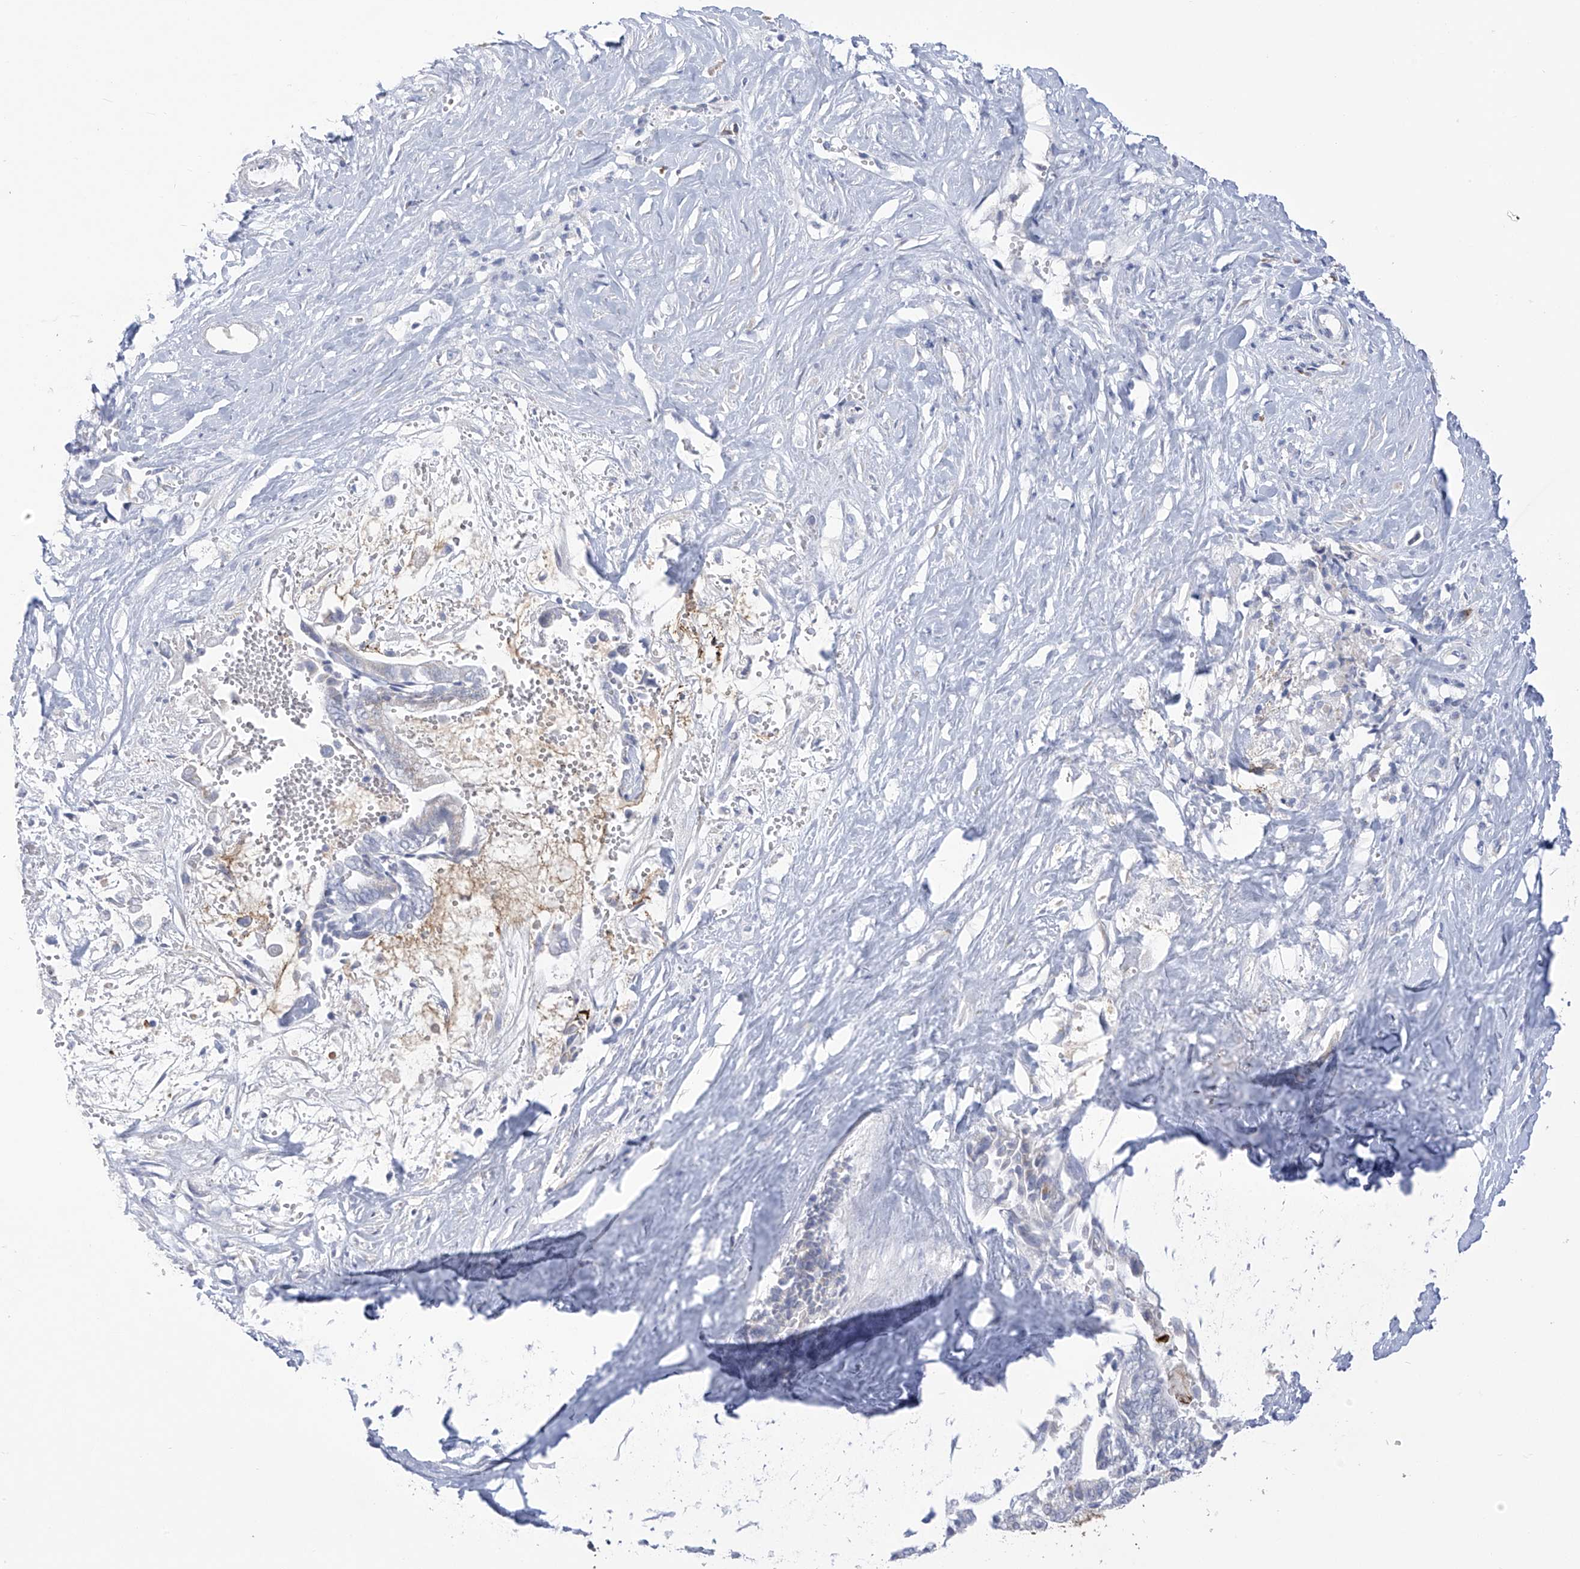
{"staining": {"intensity": "negative", "quantity": "none", "location": "none"}, "tissue": "liver cancer", "cell_type": "Tumor cells", "image_type": "cancer", "snomed": [{"axis": "morphology", "description": "Cholangiocarcinoma"}, {"axis": "topography", "description": "Liver"}], "caption": "Immunohistochemistry (IHC) image of cholangiocarcinoma (liver) stained for a protein (brown), which displays no positivity in tumor cells.", "gene": "SLCO4A1", "patient": {"sex": "female", "age": 75}}